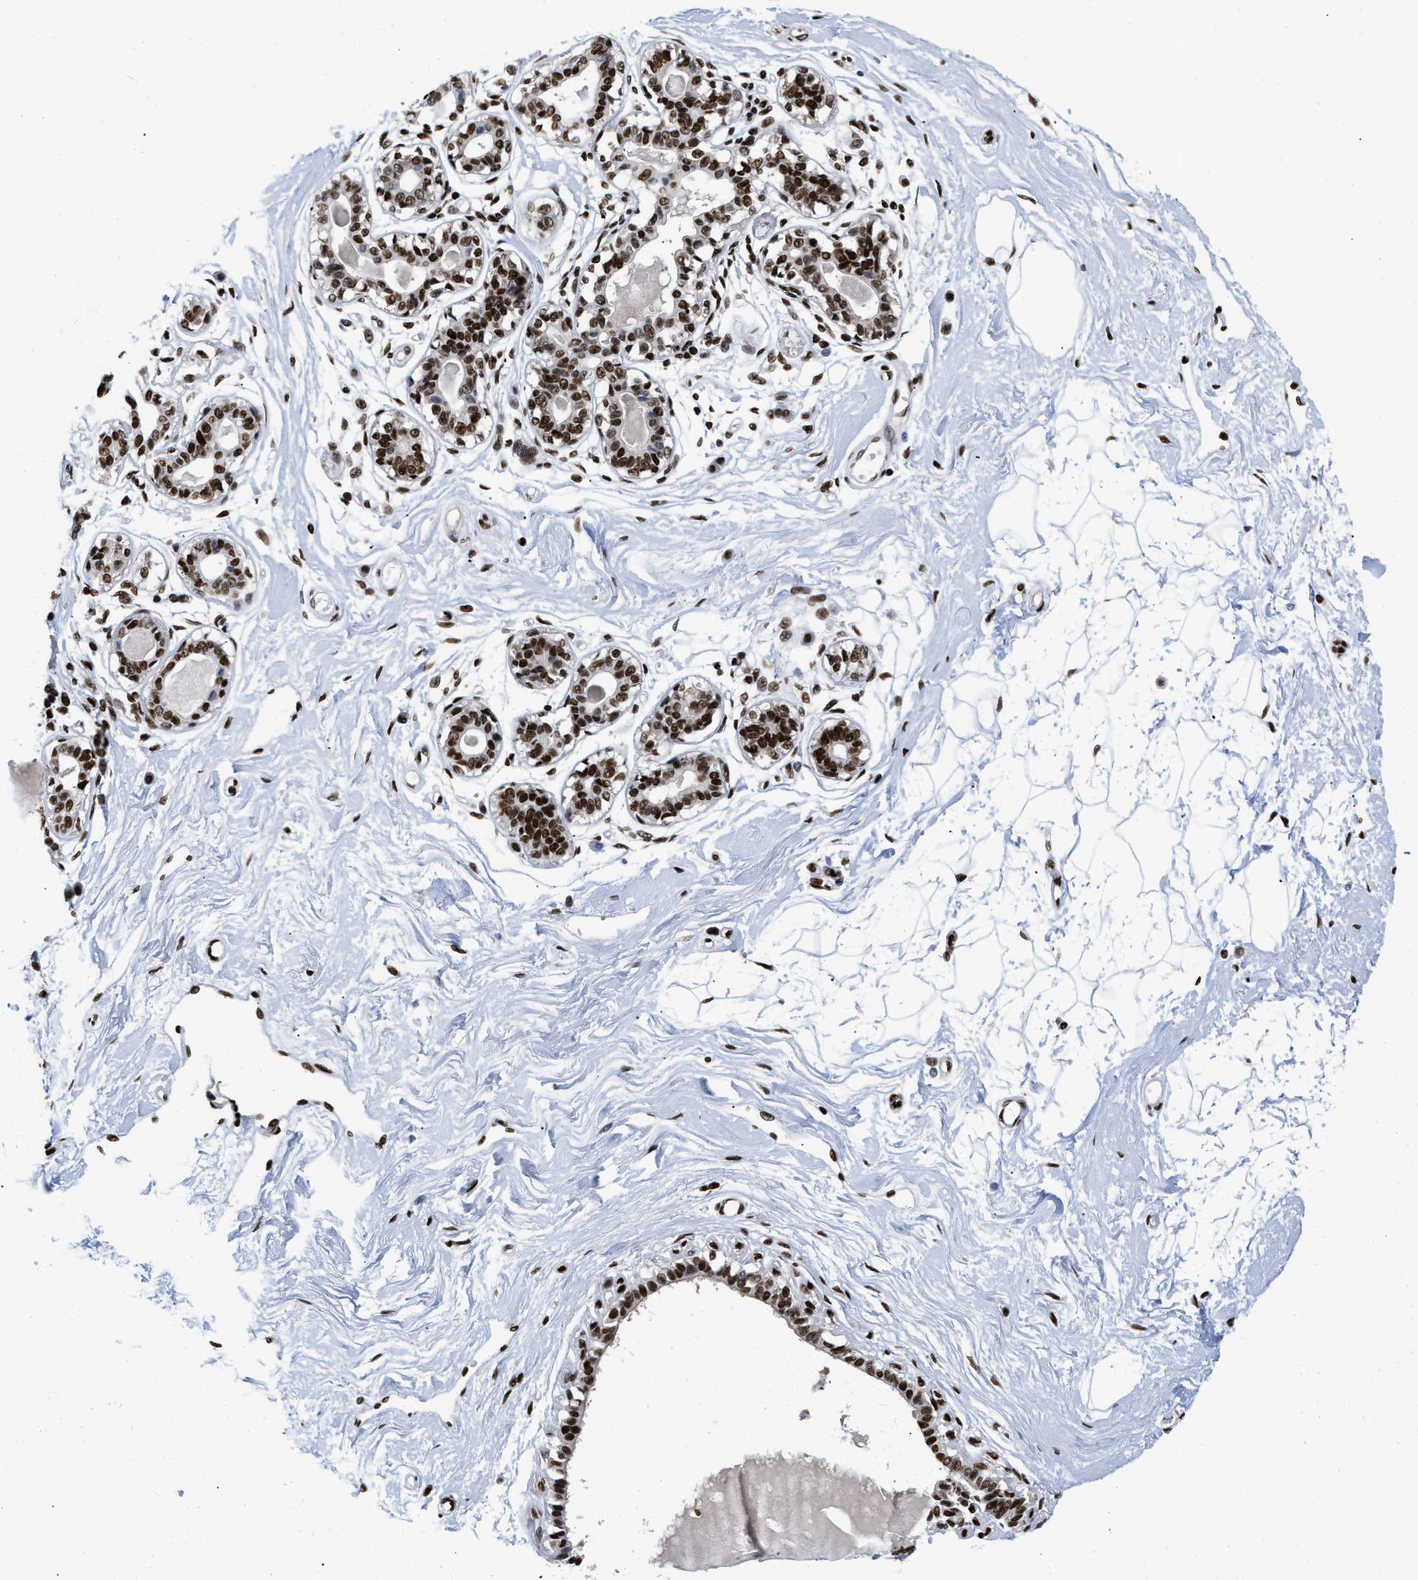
{"staining": {"intensity": "moderate", "quantity": ">75%", "location": "nuclear"}, "tissue": "breast", "cell_type": "Adipocytes", "image_type": "normal", "snomed": [{"axis": "morphology", "description": "Normal tissue, NOS"}, {"axis": "topography", "description": "Breast"}], "caption": "Breast stained with a brown dye demonstrates moderate nuclear positive expression in approximately >75% of adipocytes.", "gene": "CREB1", "patient": {"sex": "female", "age": 45}}